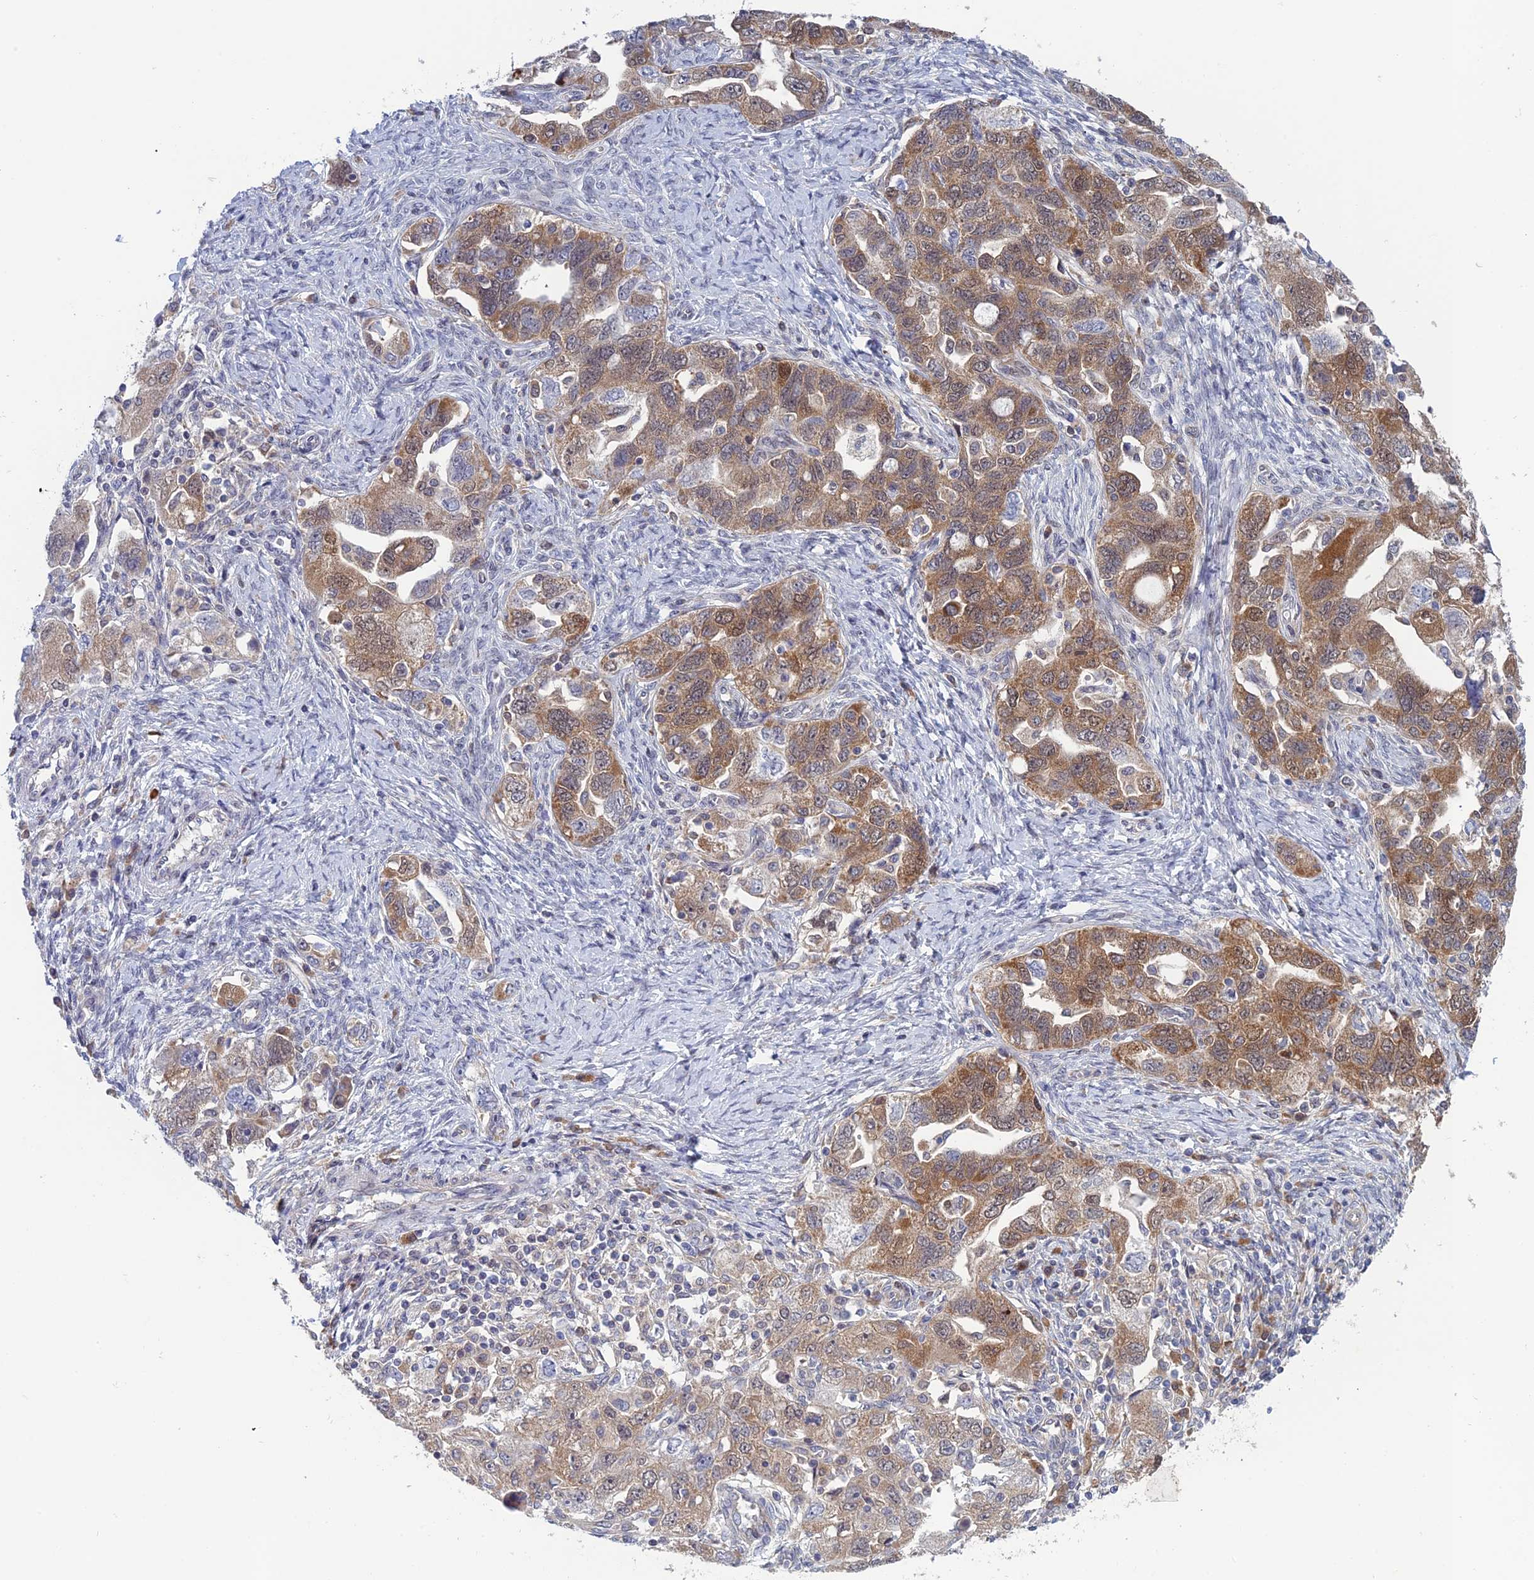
{"staining": {"intensity": "moderate", "quantity": ">75%", "location": "cytoplasmic/membranous"}, "tissue": "ovarian cancer", "cell_type": "Tumor cells", "image_type": "cancer", "snomed": [{"axis": "morphology", "description": "Carcinoma, NOS"}, {"axis": "morphology", "description": "Cystadenocarcinoma, serous, NOS"}, {"axis": "topography", "description": "Ovary"}], "caption": "Protein expression analysis of serous cystadenocarcinoma (ovarian) shows moderate cytoplasmic/membranous positivity in approximately >75% of tumor cells.", "gene": "SRA1", "patient": {"sex": "female", "age": 69}}